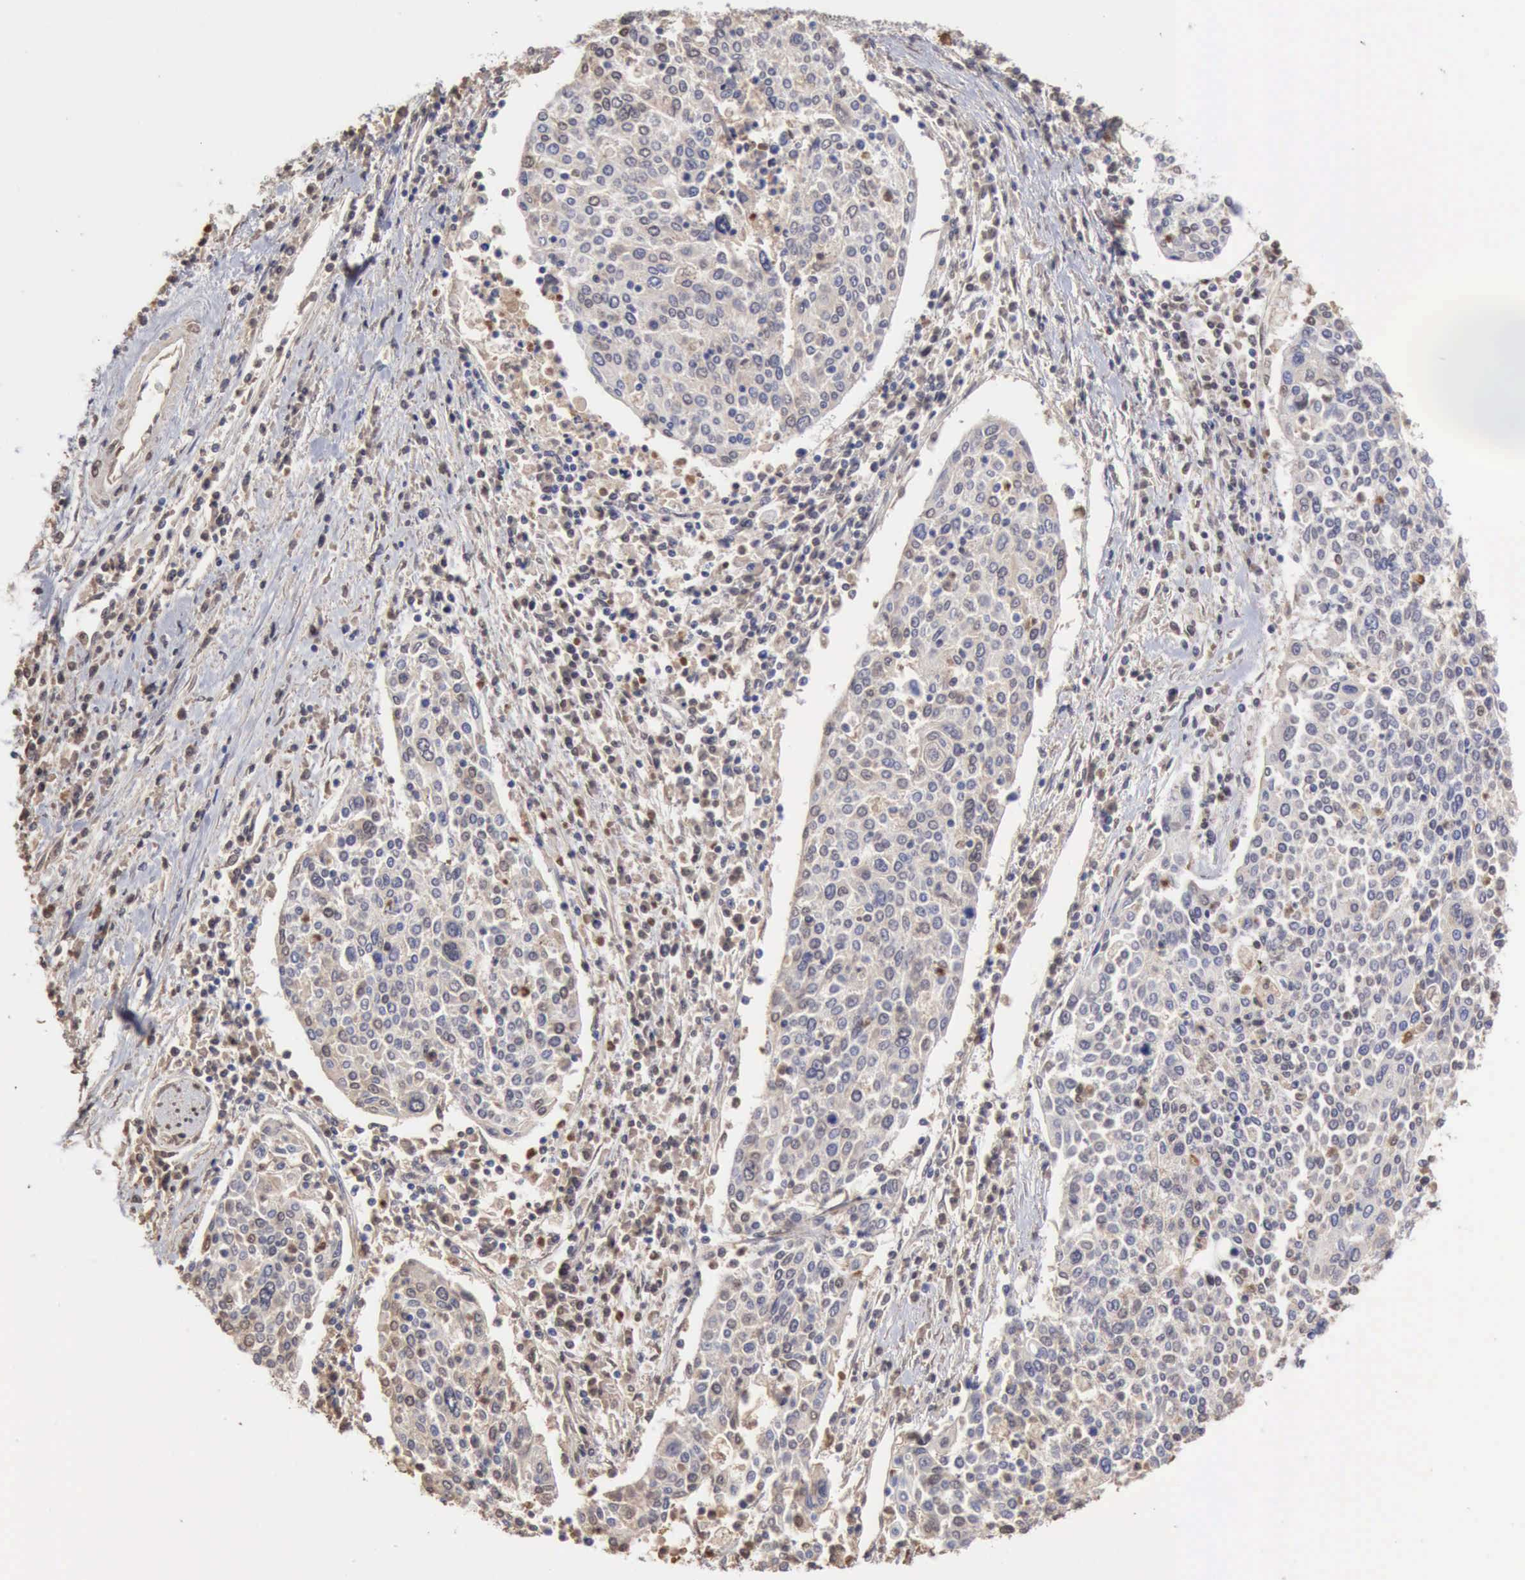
{"staining": {"intensity": "weak", "quantity": "<25%", "location": "nuclear"}, "tissue": "cervical cancer", "cell_type": "Tumor cells", "image_type": "cancer", "snomed": [{"axis": "morphology", "description": "Squamous cell carcinoma, NOS"}, {"axis": "topography", "description": "Cervix"}], "caption": "Cervical cancer stained for a protein using immunohistochemistry demonstrates no positivity tumor cells.", "gene": "SERPINA1", "patient": {"sex": "female", "age": 40}}